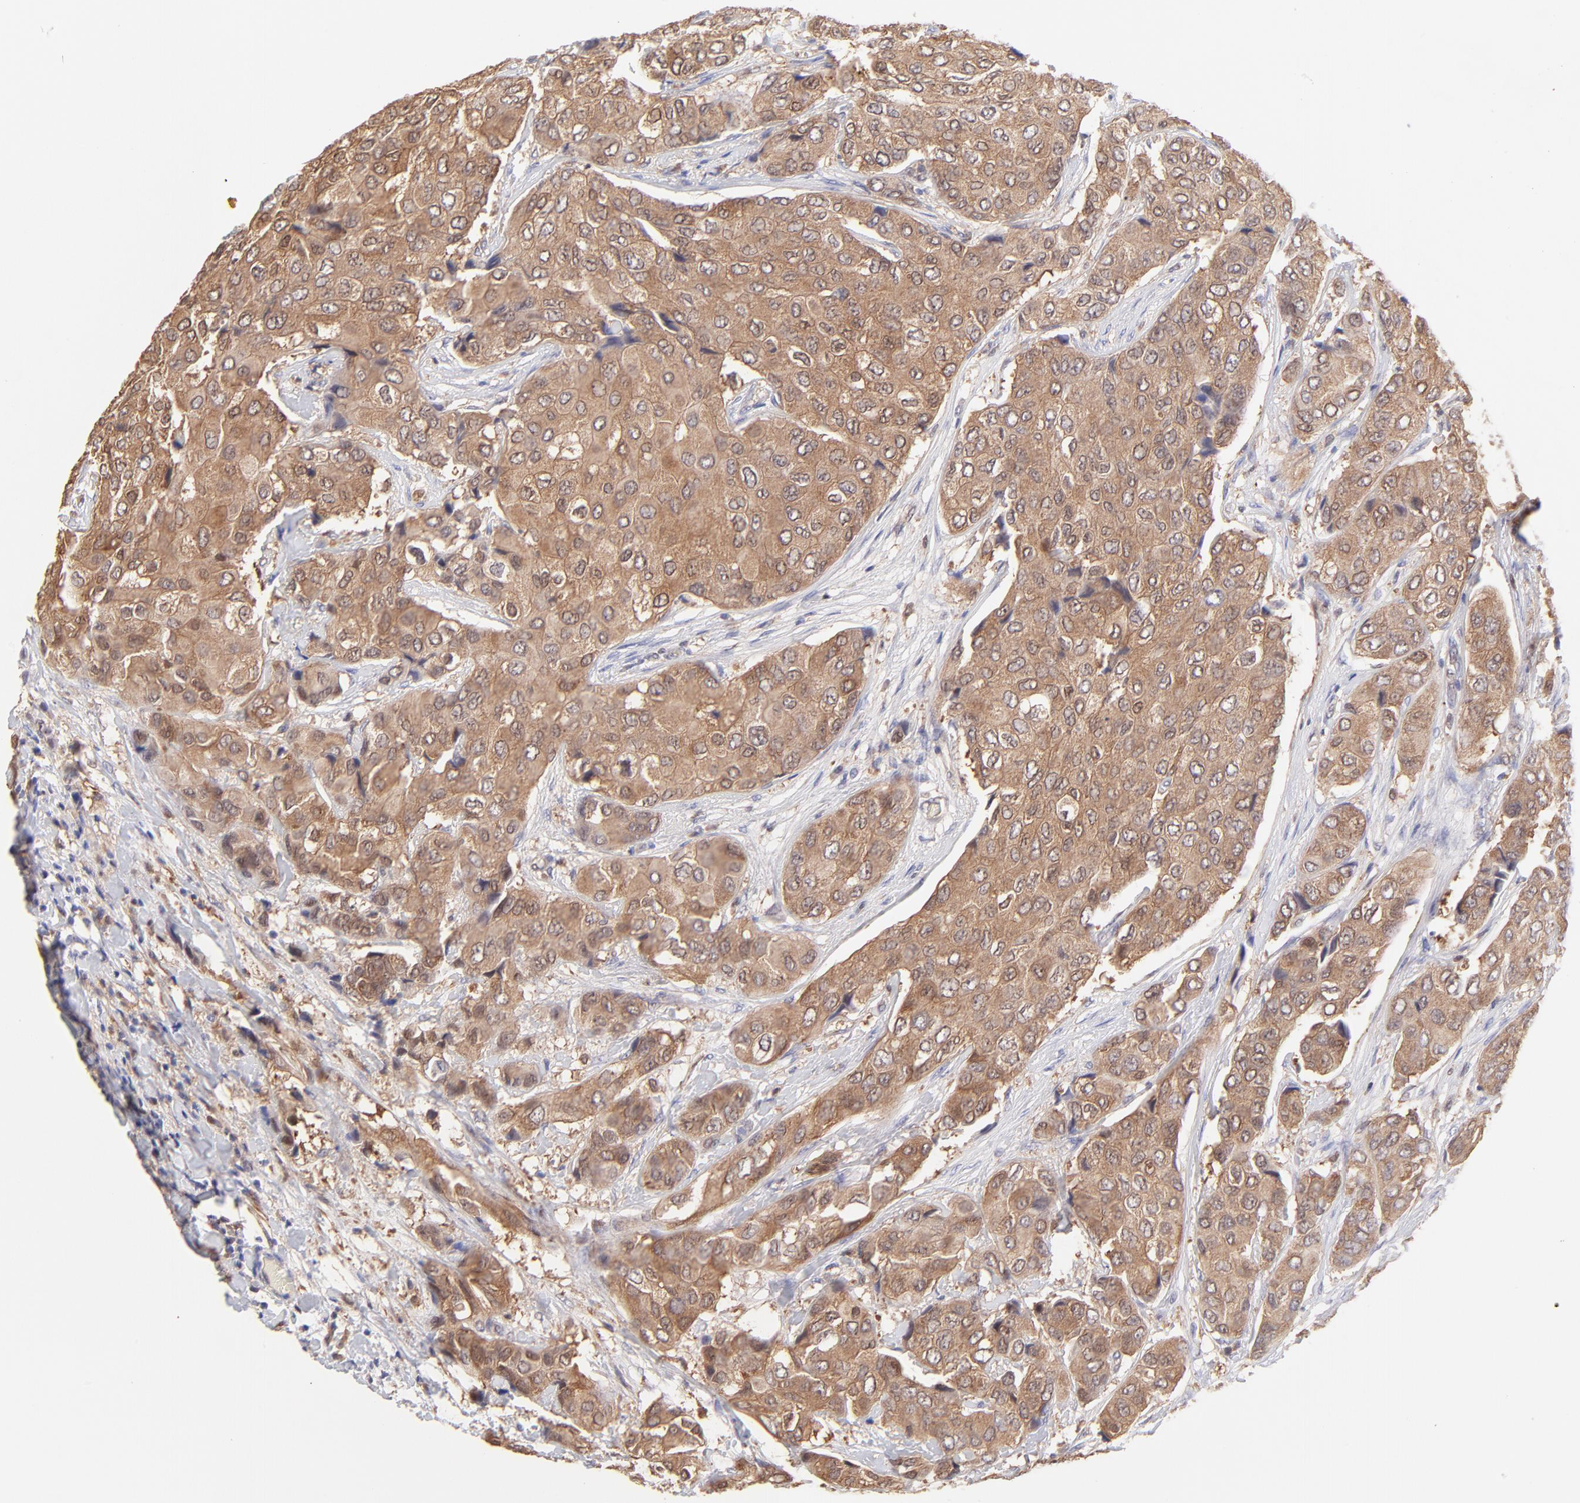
{"staining": {"intensity": "moderate", "quantity": ">75%", "location": "cytoplasmic/membranous"}, "tissue": "breast cancer", "cell_type": "Tumor cells", "image_type": "cancer", "snomed": [{"axis": "morphology", "description": "Duct carcinoma"}, {"axis": "topography", "description": "Breast"}], "caption": "Immunohistochemical staining of human breast cancer reveals moderate cytoplasmic/membranous protein expression in approximately >75% of tumor cells. (IHC, brightfield microscopy, high magnification).", "gene": "HYAL1", "patient": {"sex": "female", "age": 68}}